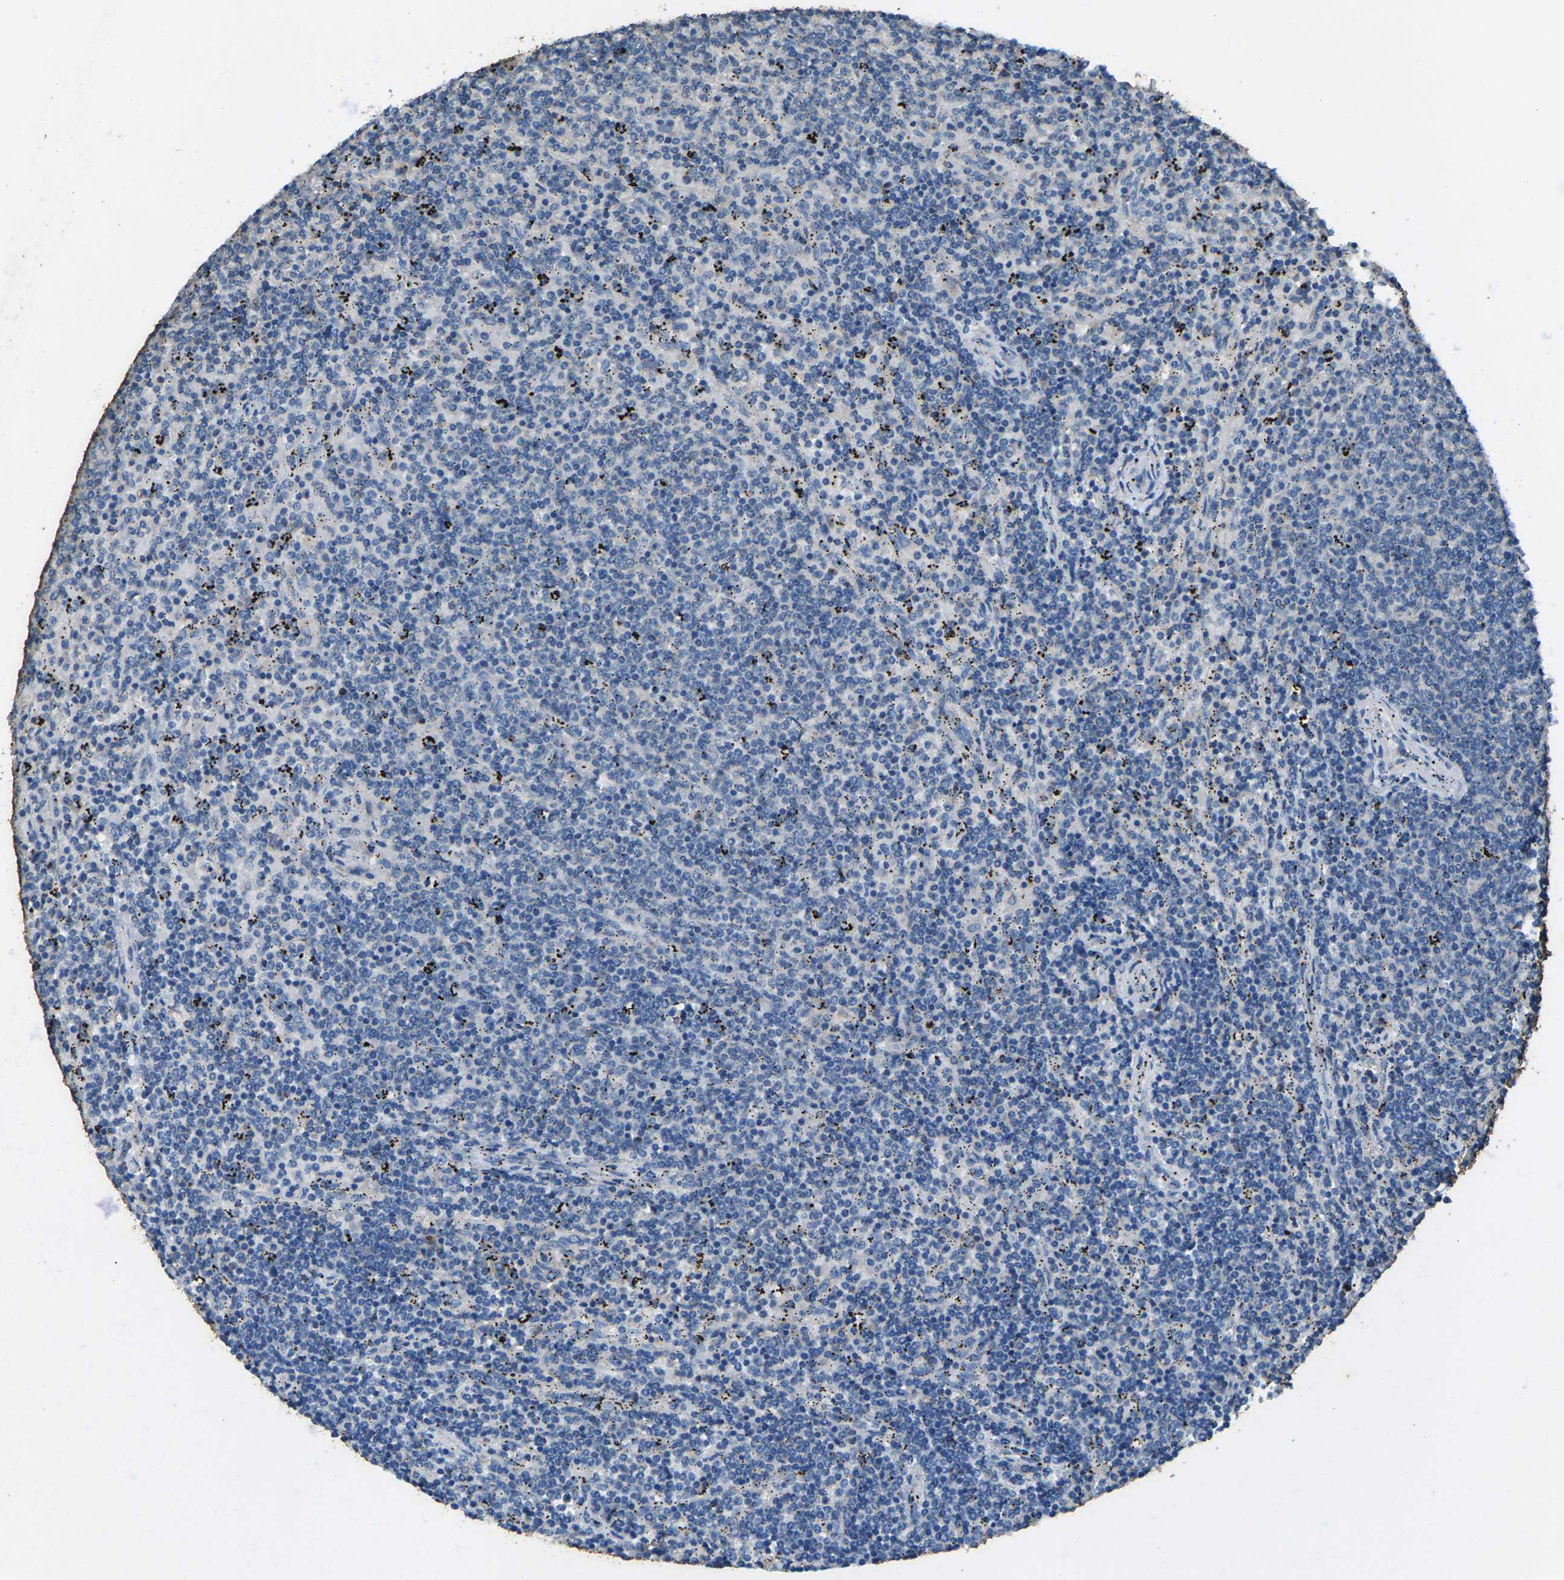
{"staining": {"intensity": "negative", "quantity": "none", "location": "none"}, "tissue": "lymphoma", "cell_type": "Tumor cells", "image_type": "cancer", "snomed": [{"axis": "morphology", "description": "Malignant lymphoma, non-Hodgkin's type, Low grade"}, {"axis": "topography", "description": "Spleen"}], "caption": "A histopathology image of malignant lymphoma, non-Hodgkin's type (low-grade) stained for a protein displays no brown staining in tumor cells.", "gene": "SIGLEC14", "patient": {"sex": "female", "age": 50}}